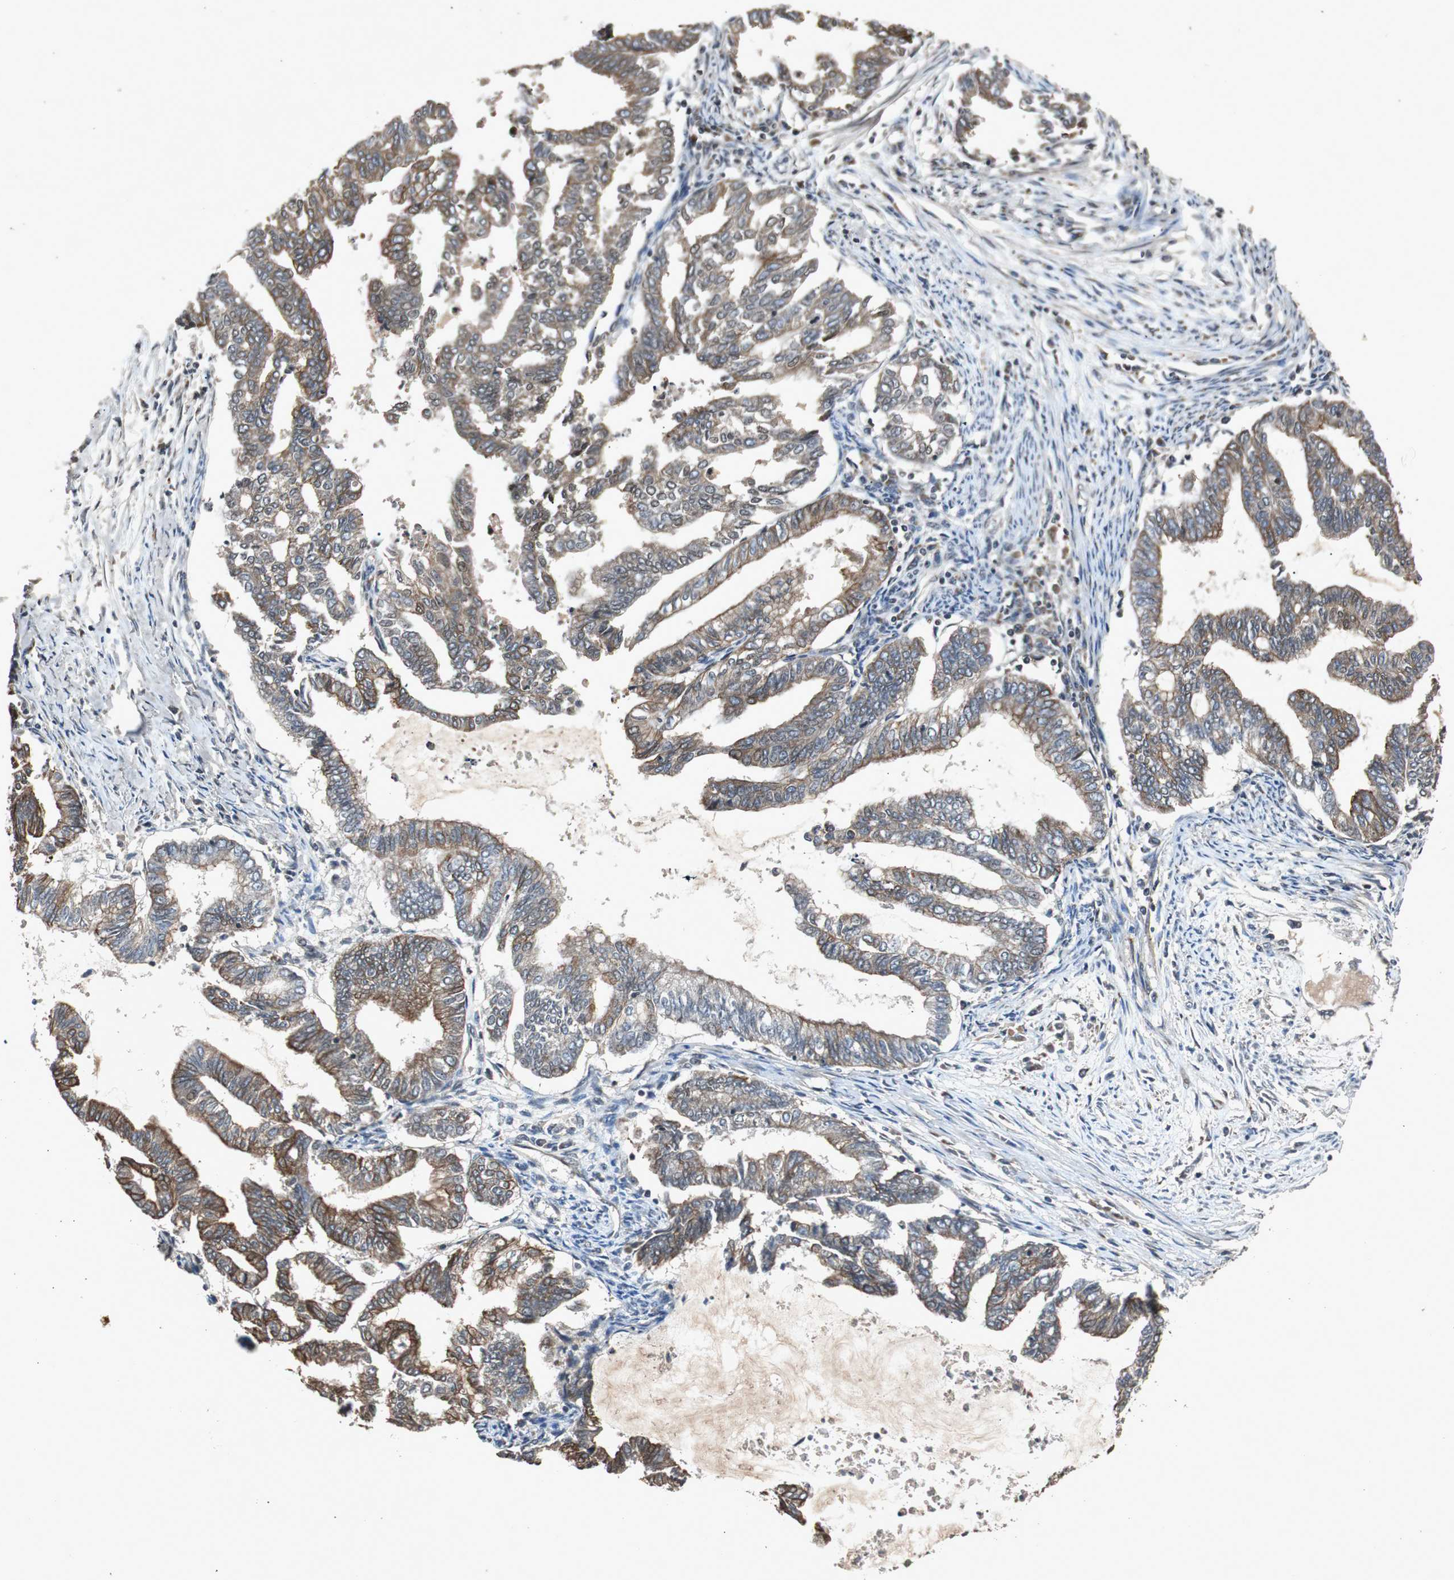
{"staining": {"intensity": "moderate", "quantity": "25%-75%", "location": "cytoplasmic/membranous"}, "tissue": "endometrial cancer", "cell_type": "Tumor cells", "image_type": "cancer", "snomed": [{"axis": "morphology", "description": "Adenocarcinoma, NOS"}, {"axis": "topography", "description": "Endometrium"}], "caption": "Brown immunohistochemical staining in endometrial adenocarcinoma demonstrates moderate cytoplasmic/membranous staining in approximately 25%-75% of tumor cells.", "gene": "SLIT2", "patient": {"sex": "female", "age": 79}}